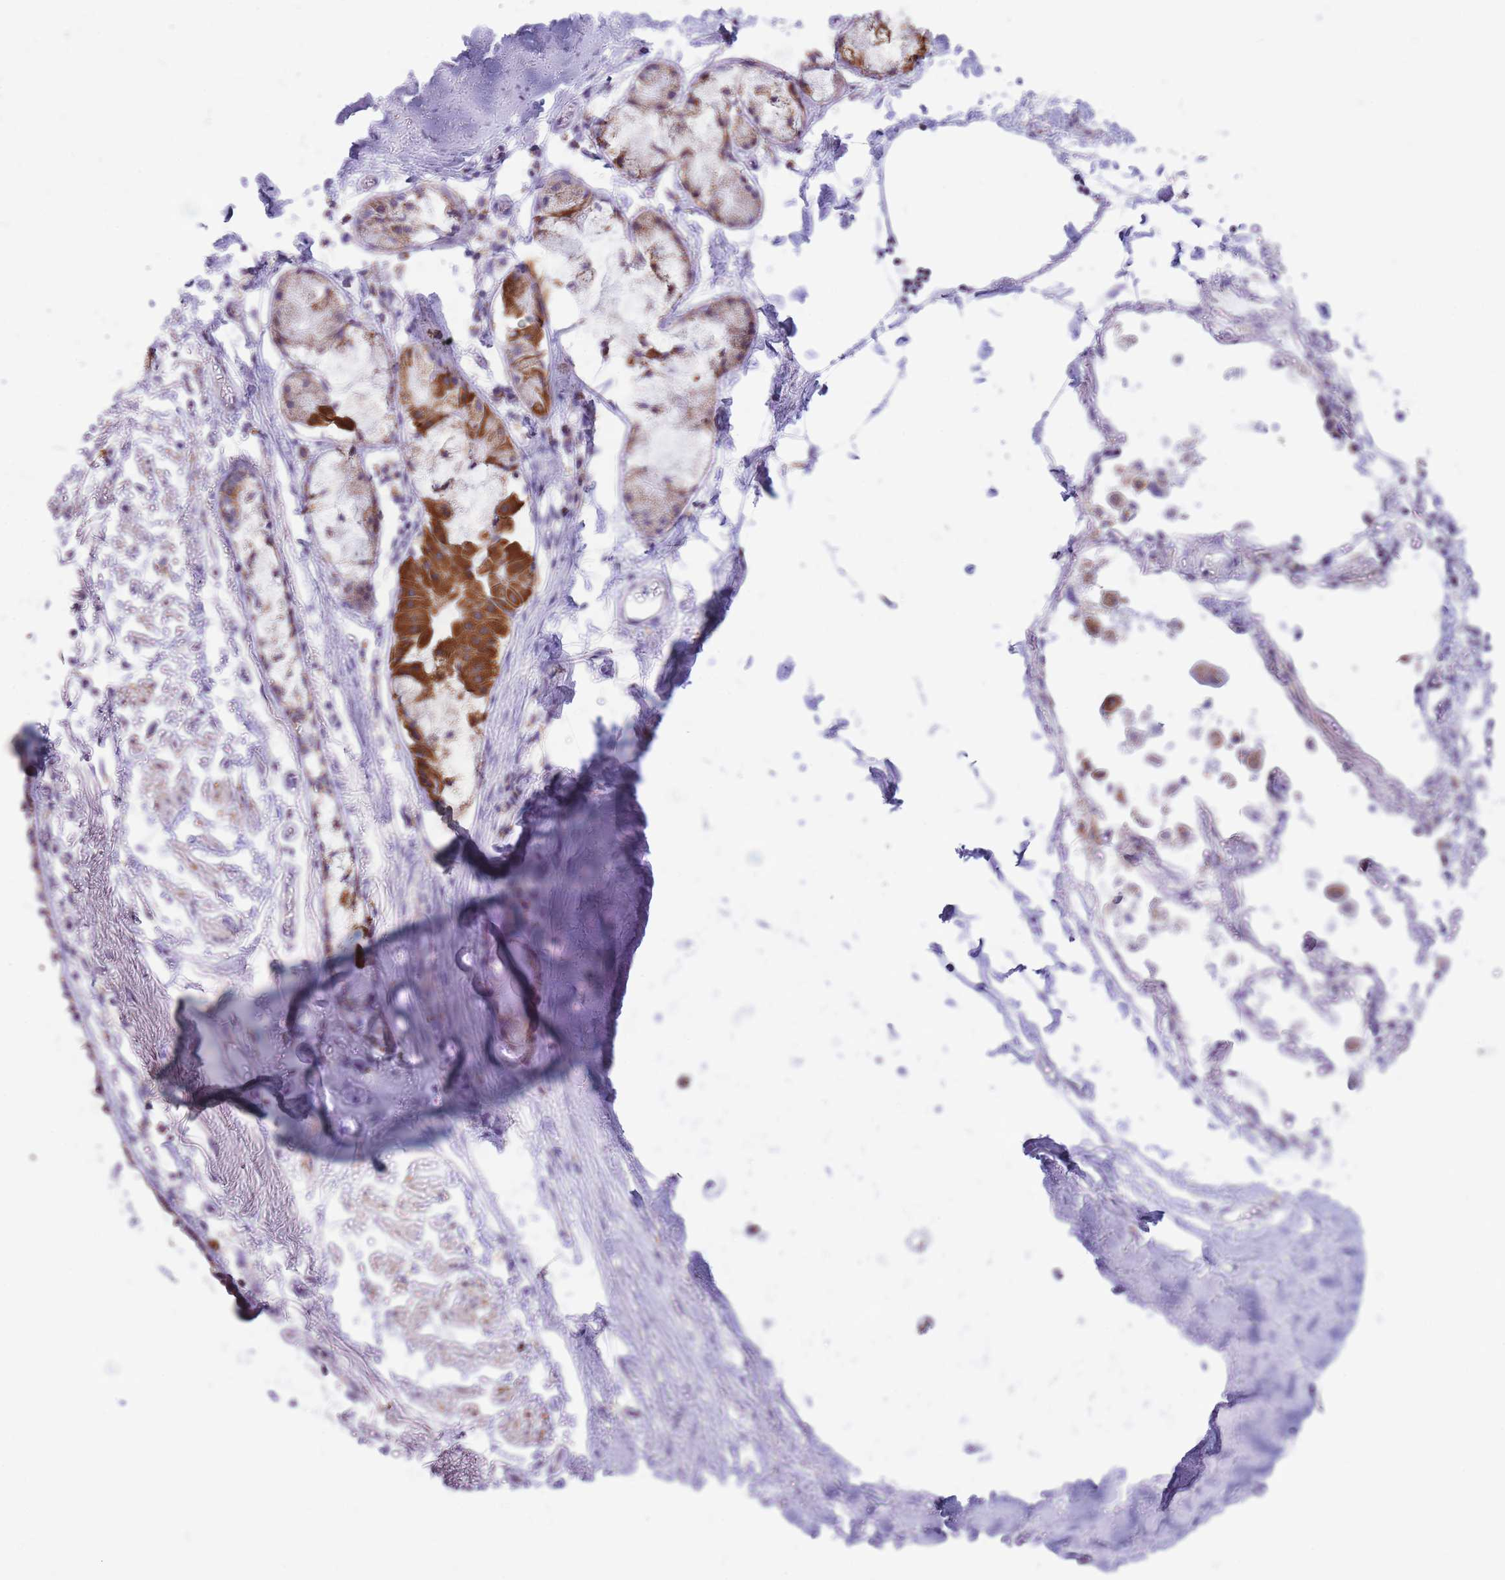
{"staining": {"intensity": "negative", "quantity": "none", "location": "none"}, "tissue": "soft tissue", "cell_type": "Fibroblasts", "image_type": "normal", "snomed": [{"axis": "morphology", "description": "Normal tissue, NOS"}, {"axis": "topography", "description": "Cartilage tissue"}], "caption": "Immunohistochemical staining of benign human soft tissue demonstrates no significant positivity in fibroblasts.", "gene": "PCSK1", "patient": {"sex": "male", "age": 73}}